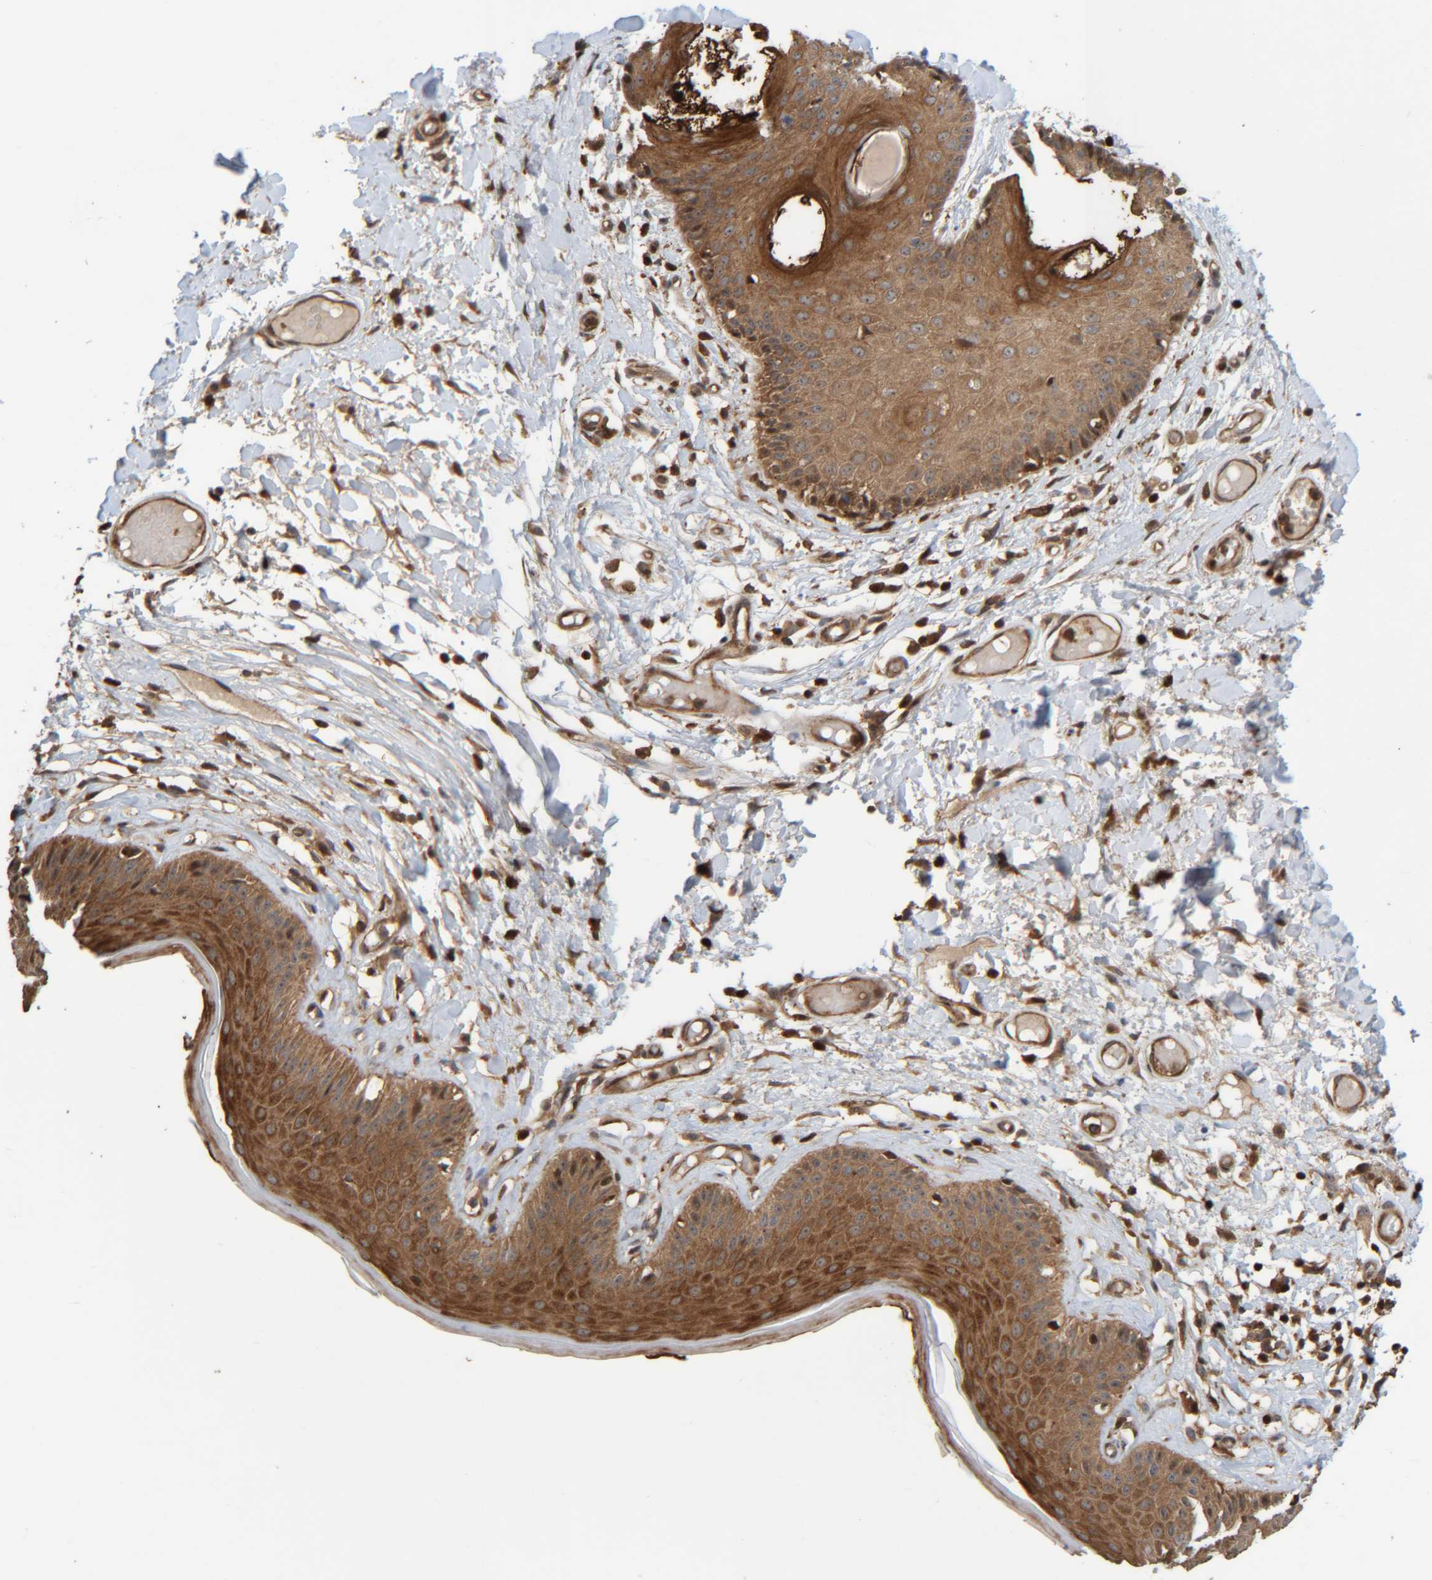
{"staining": {"intensity": "strong", "quantity": ">75%", "location": "cytoplasmic/membranous"}, "tissue": "skin", "cell_type": "Epidermal cells", "image_type": "normal", "snomed": [{"axis": "morphology", "description": "Normal tissue, NOS"}, {"axis": "topography", "description": "Vulva"}], "caption": "A histopathology image of skin stained for a protein displays strong cytoplasmic/membranous brown staining in epidermal cells.", "gene": "CCDC57", "patient": {"sex": "female", "age": 73}}